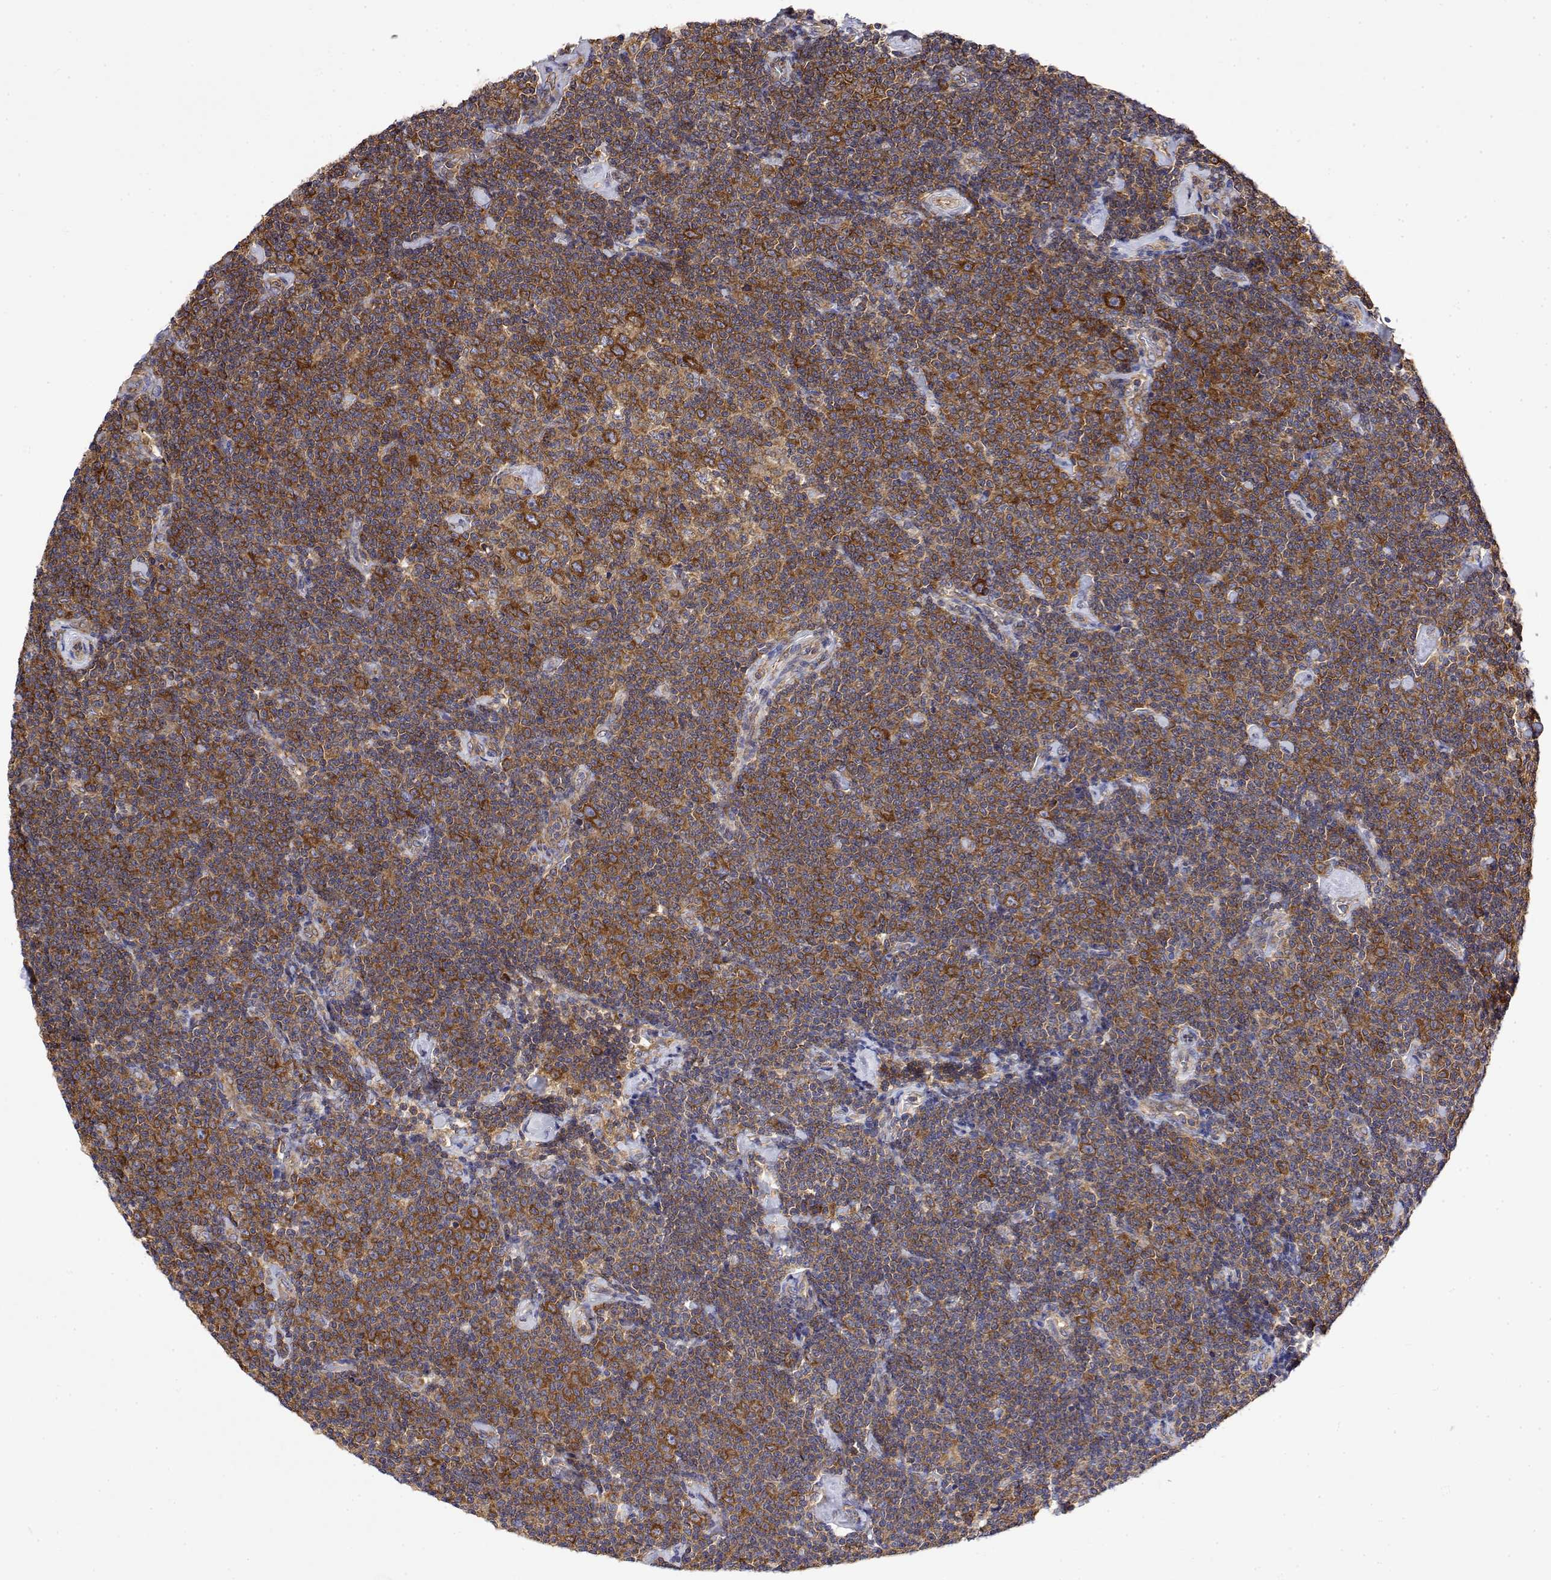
{"staining": {"intensity": "strong", "quantity": ">75%", "location": "cytoplasmic/membranous"}, "tissue": "lymphoma", "cell_type": "Tumor cells", "image_type": "cancer", "snomed": [{"axis": "morphology", "description": "Malignant lymphoma, non-Hodgkin's type, Low grade"}, {"axis": "topography", "description": "Lymph node"}], "caption": "DAB immunohistochemical staining of human malignant lymphoma, non-Hodgkin's type (low-grade) demonstrates strong cytoplasmic/membranous protein positivity in about >75% of tumor cells.", "gene": "EEF1G", "patient": {"sex": "male", "age": 81}}